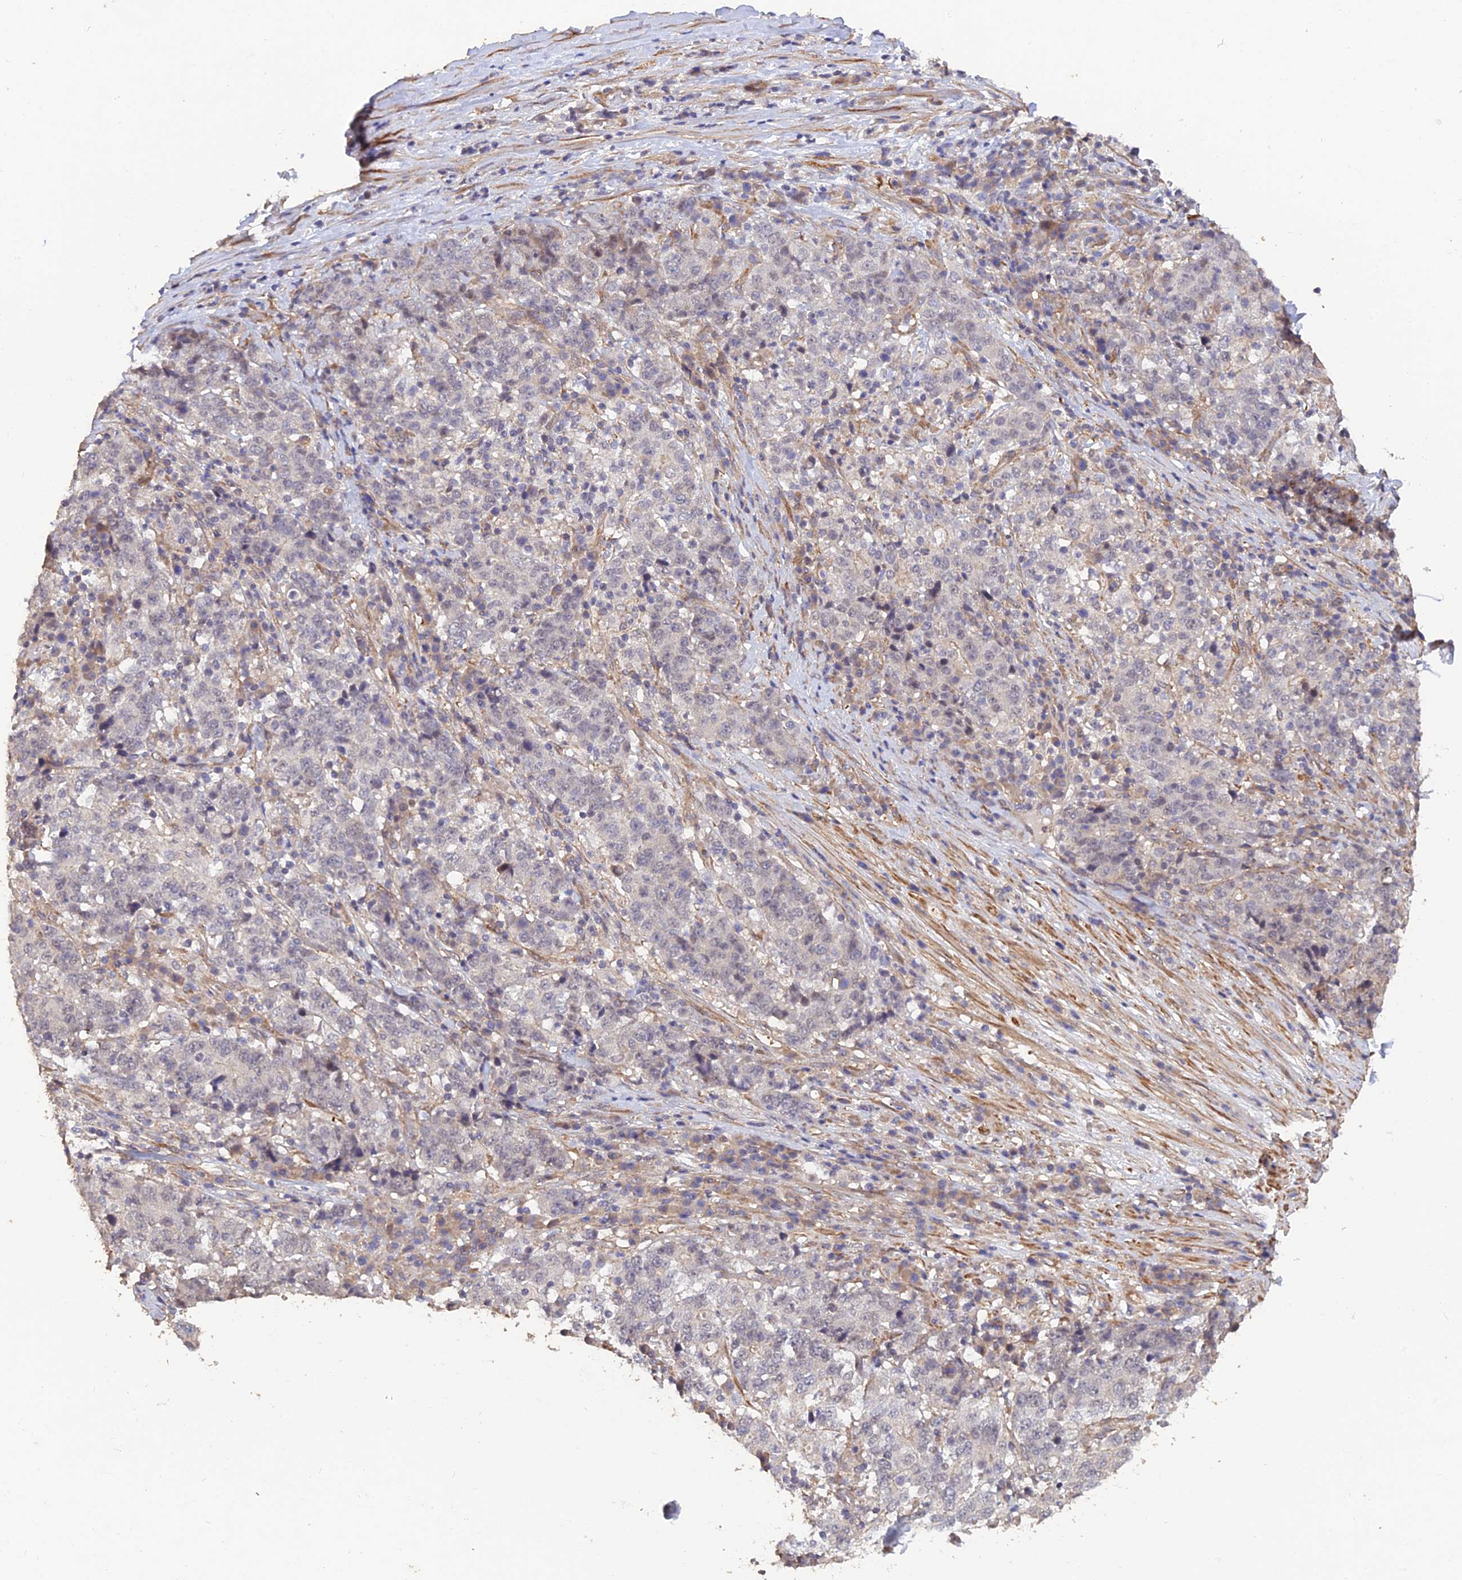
{"staining": {"intensity": "negative", "quantity": "none", "location": "none"}, "tissue": "stomach cancer", "cell_type": "Tumor cells", "image_type": "cancer", "snomed": [{"axis": "morphology", "description": "Adenocarcinoma, NOS"}, {"axis": "topography", "description": "Stomach"}], "caption": "This is a micrograph of IHC staining of stomach cancer (adenocarcinoma), which shows no expression in tumor cells.", "gene": "PAGR1", "patient": {"sex": "male", "age": 59}}